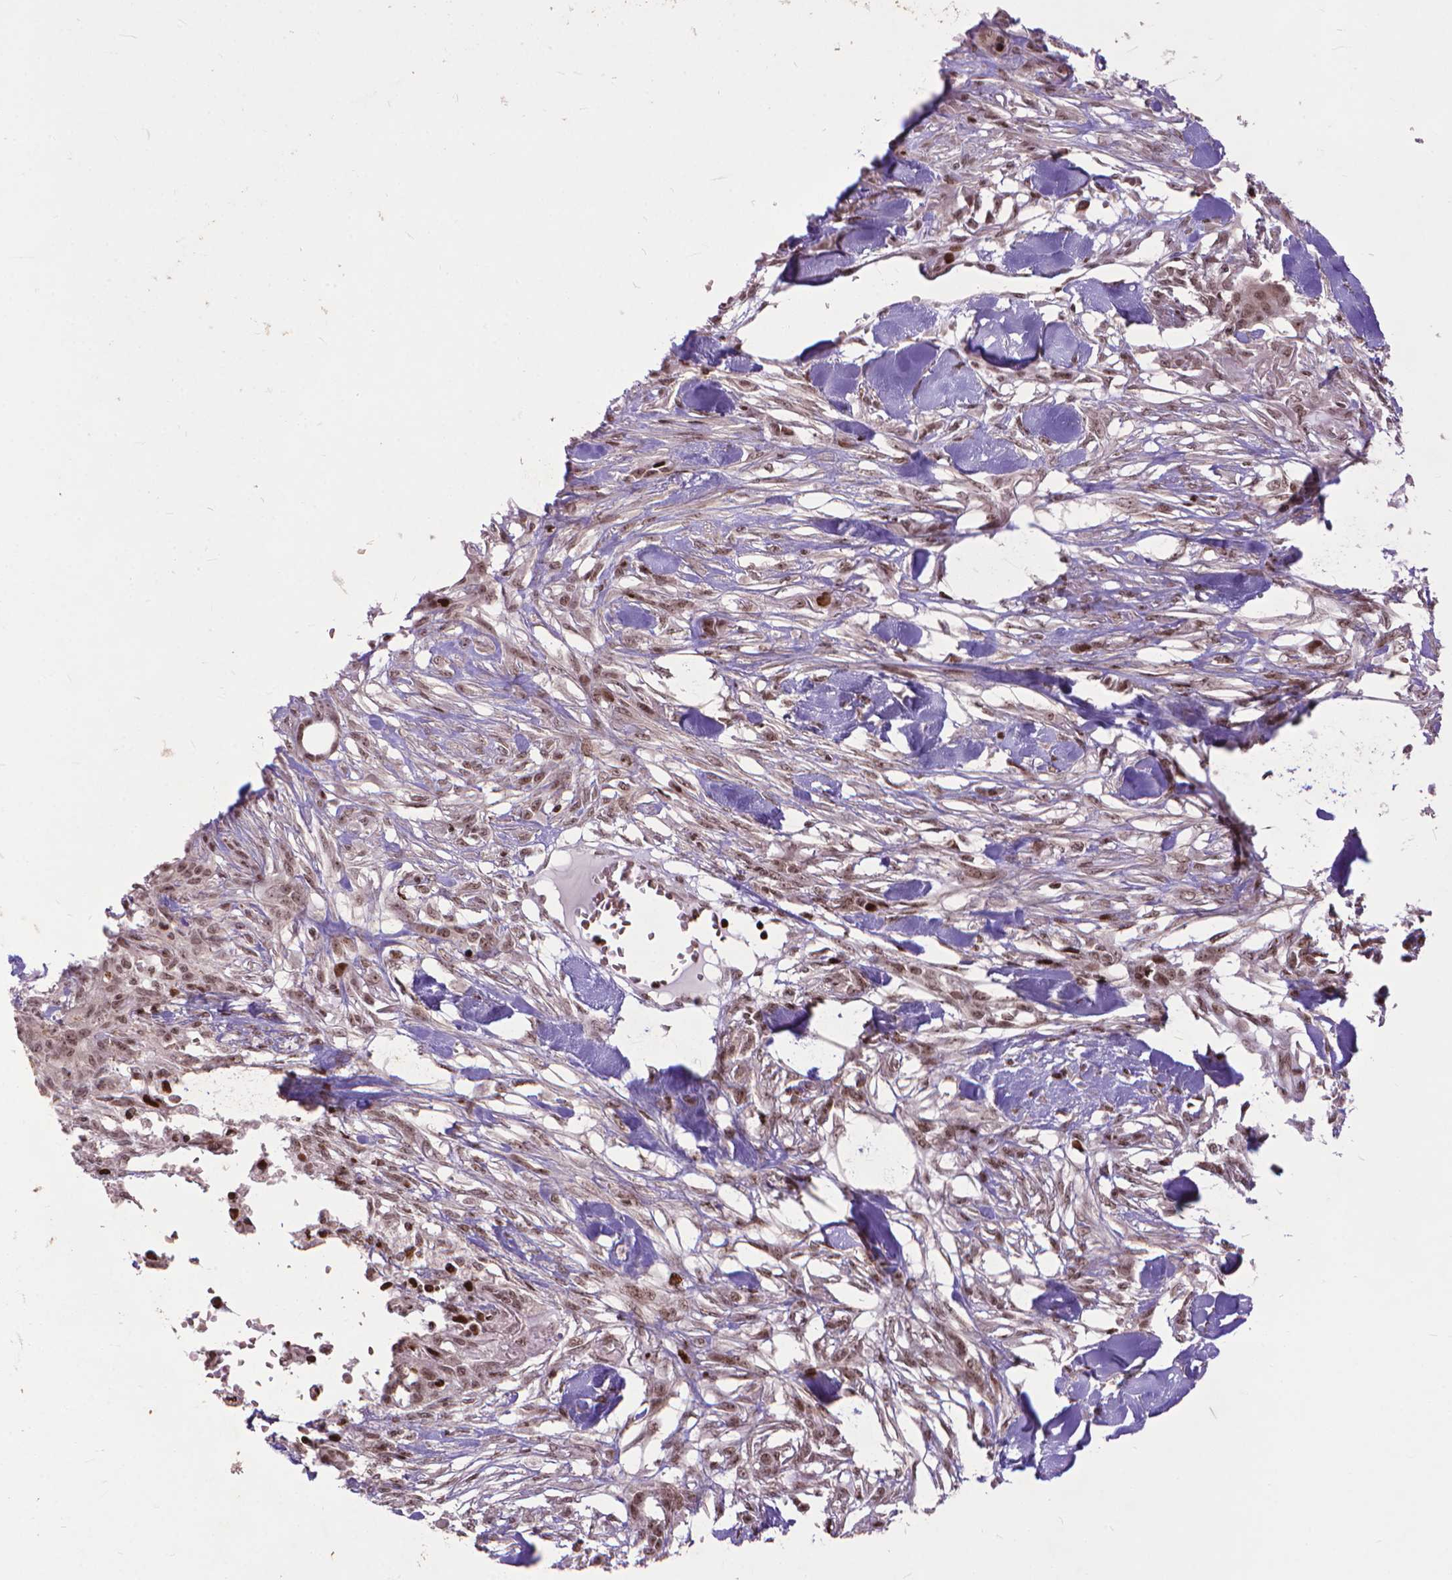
{"staining": {"intensity": "moderate", "quantity": ">75%", "location": "nuclear"}, "tissue": "skin cancer", "cell_type": "Tumor cells", "image_type": "cancer", "snomed": [{"axis": "morphology", "description": "Squamous cell carcinoma, NOS"}, {"axis": "topography", "description": "Skin"}], "caption": "Squamous cell carcinoma (skin) tissue demonstrates moderate nuclear staining in approximately >75% of tumor cells", "gene": "AMER1", "patient": {"sex": "male", "age": 79}}